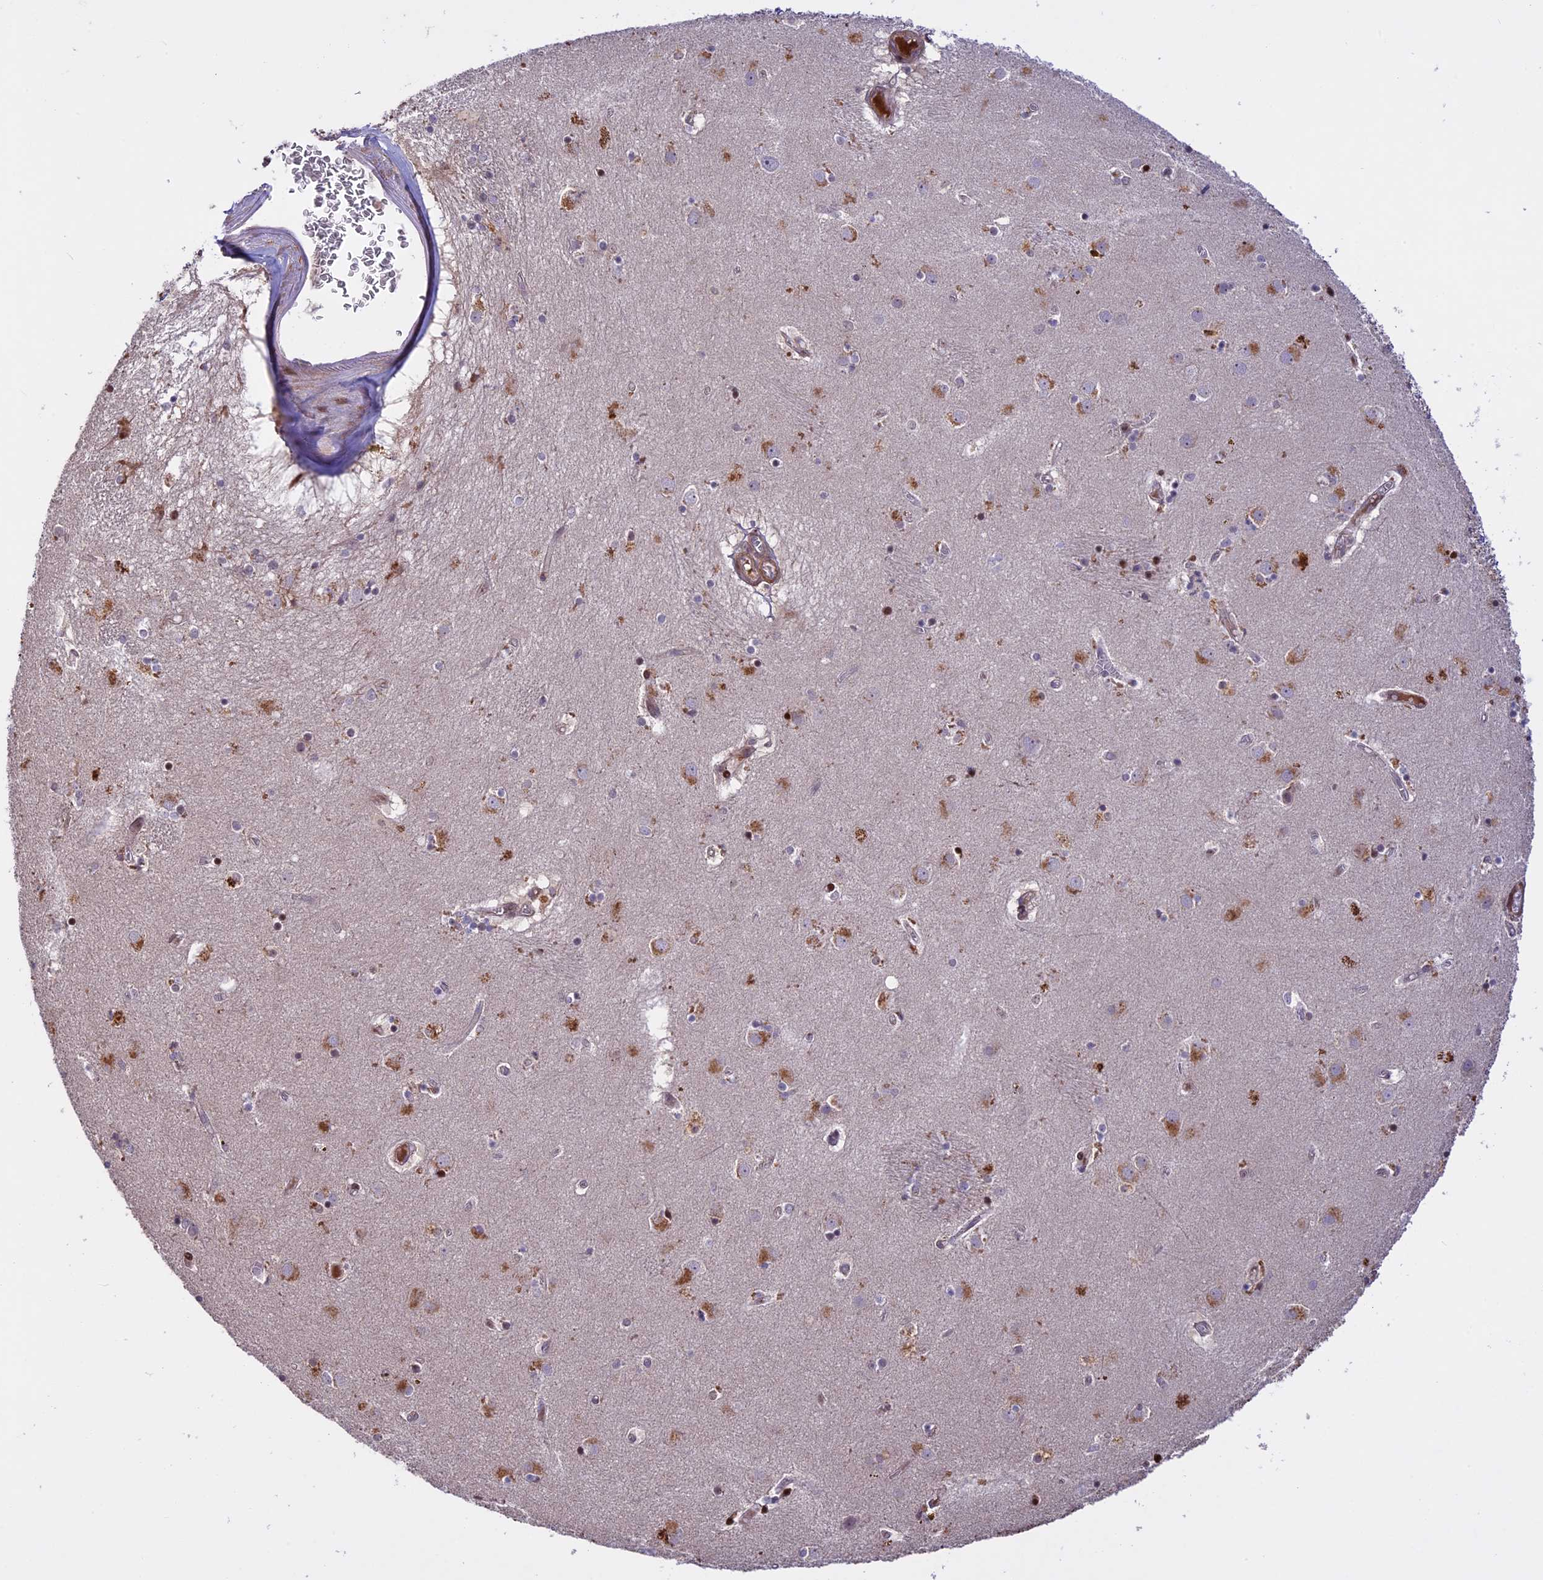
{"staining": {"intensity": "negative", "quantity": "none", "location": "none"}, "tissue": "caudate", "cell_type": "Glial cells", "image_type": "normal", "snomed": [{"axis": "morphology", "description": "Normal tissue, NOS"}, {"axis": "topography", "description": "Lateral ventricle wall"}], "caption": "A photomicrograph of human caudate is negative for staining in glial cells.", "gene": "MAN2C1", "patient": {"sex": "male", "age": 70}}